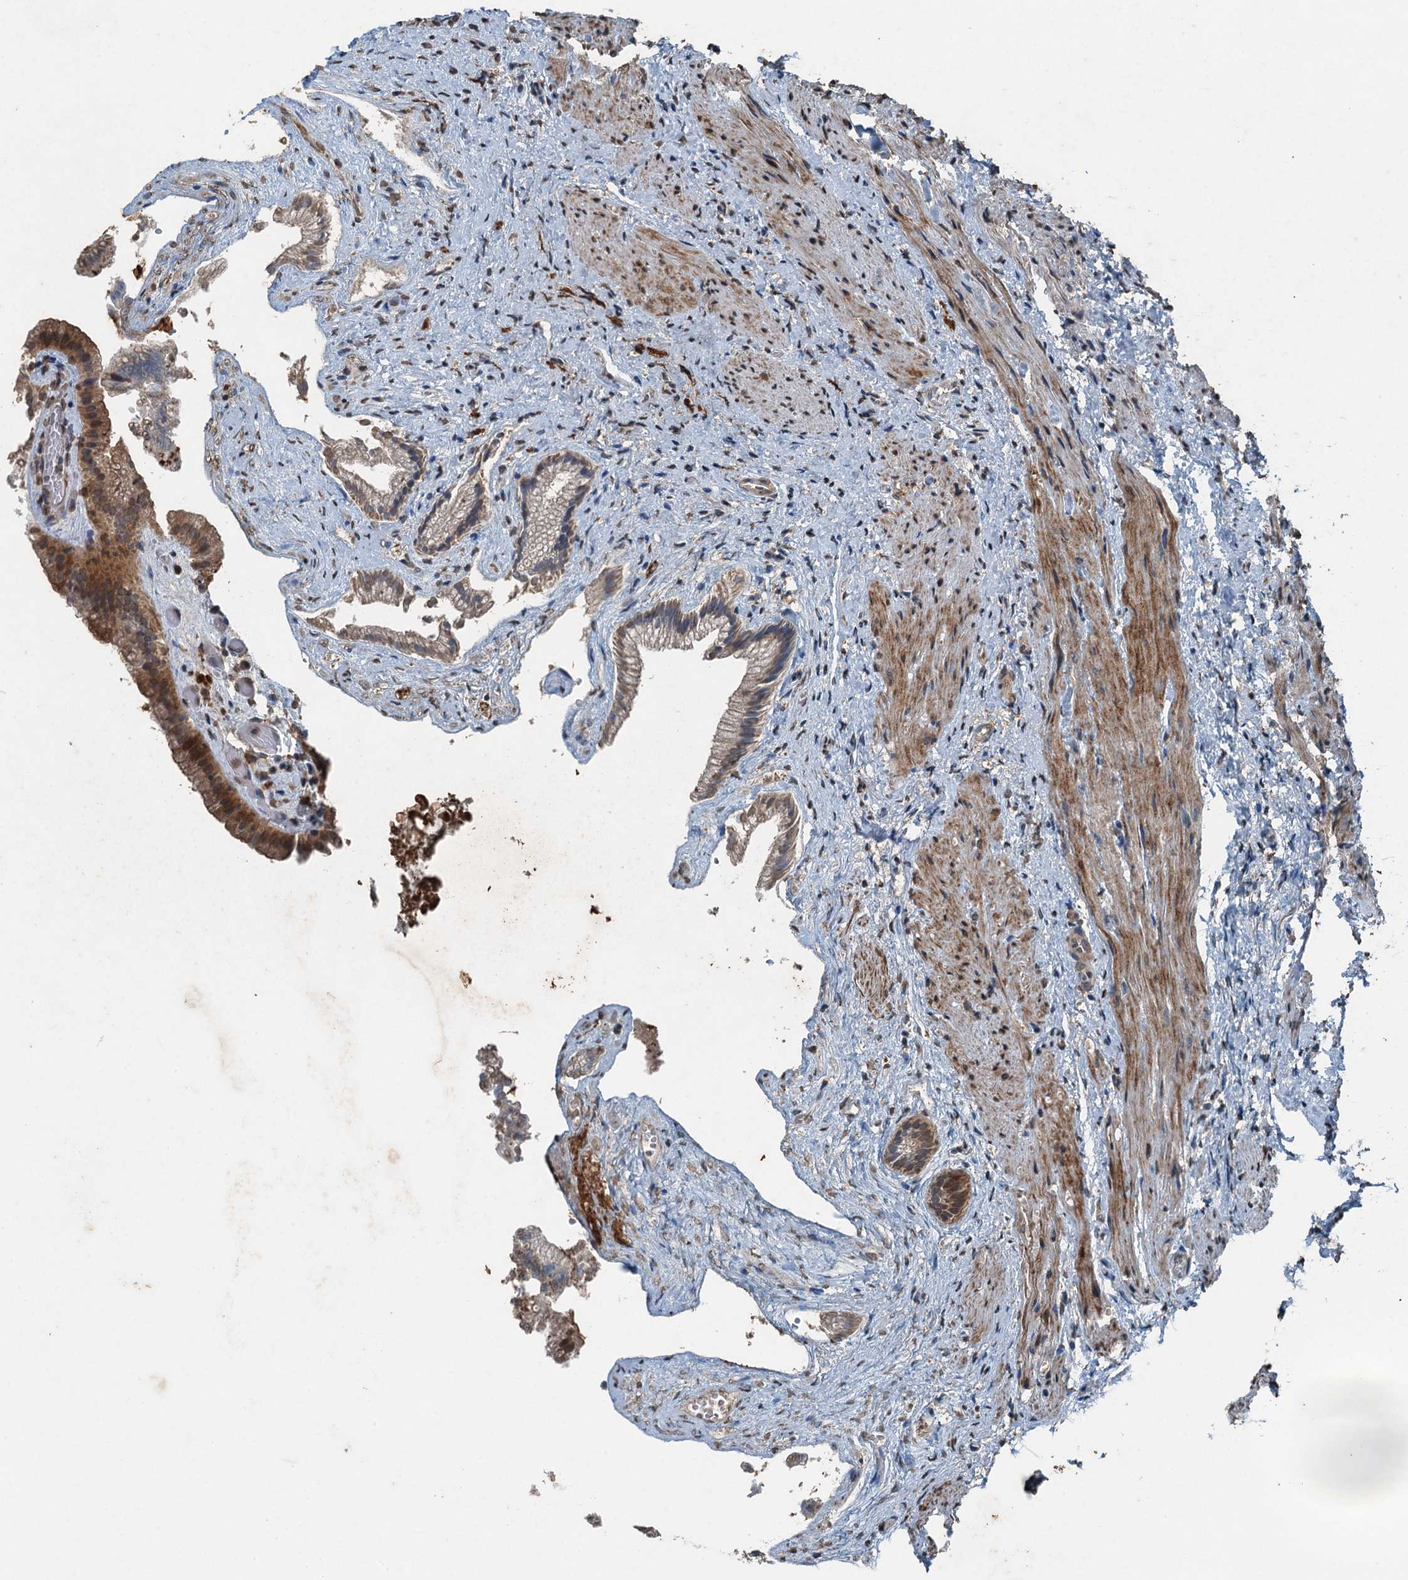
{"staining": {"intensity": "moderate", "quantity": ">75%", "location": "cytoplasmic/membranous"}, "tissue": "gallbladder", "cell_type": "Glandular cells", "image_type": "normal", "snomed": [{"axis": "morphology", "description": "Normal tissue, NOS"}, {"axis": "morphology", "description": "Inflammation, NOS"}, {"axis": "topography", "description": "Gallbladder"}], "caption": "High-magnification brightfield microscopy of unremarkable gallbladder stained with DAB (3,3'-diaminobenzidine) (brown) and counterstained with hematoxylin (blue). glandular cells exhibit moderate cytoplasmic/membranous staining is seen in about>75% of cells. The staining was performed using DAB, with brown indicating positive protein expression. Nuclei are stained blue with hematoxylin.", "gene": "TCTN1", "patient": {"sex": "male", "age": 51}}